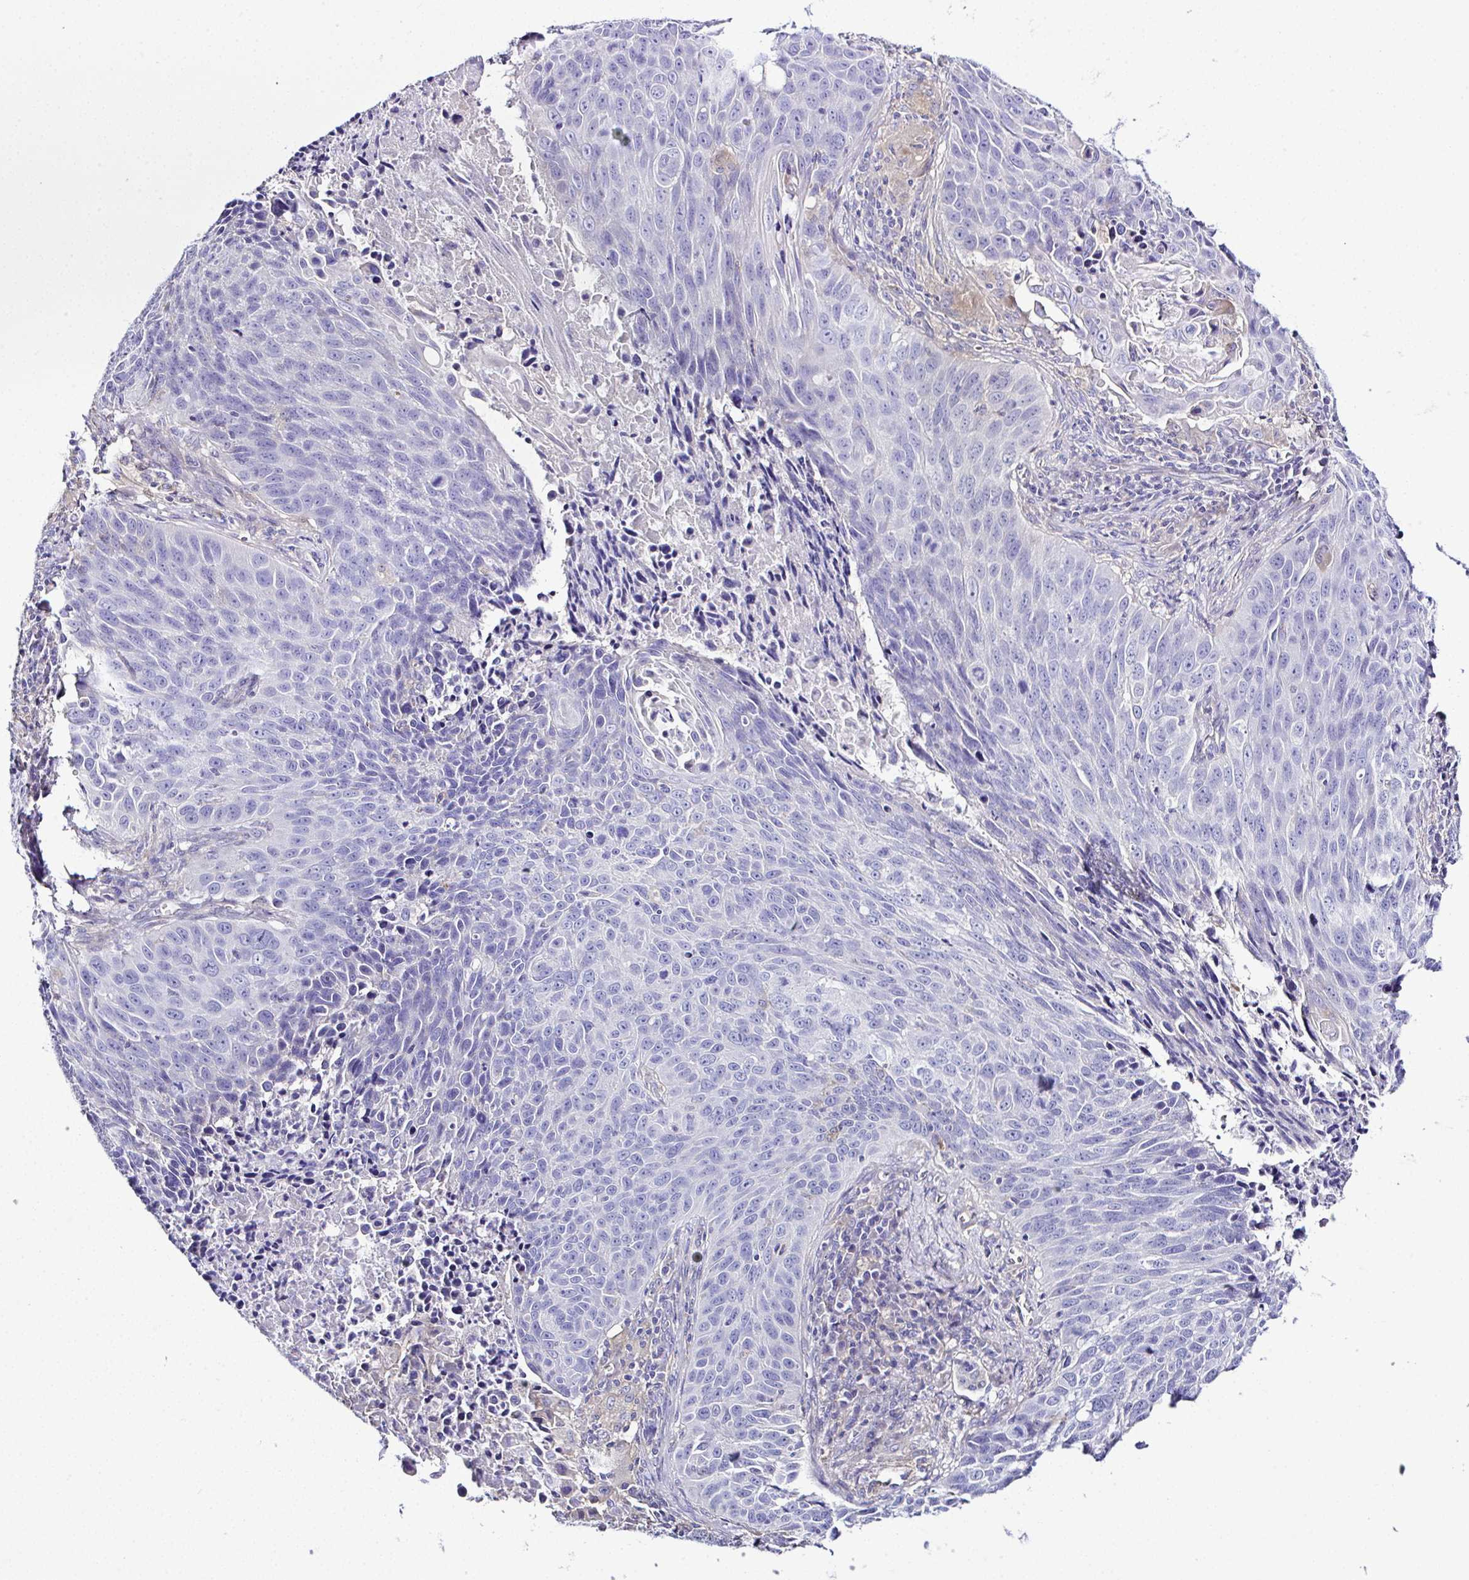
{"staining": {"intensity": "negative", "quantity": "none", "location": "none"}, "tissue": "lung cancer", "cell_type": "Tumor cells", "image_type": "cancer", "snomed": [{"axis": "morphology", "description": "Squamous cell carcinoma, NOS"}, {"axis": "topography", "description": "Lung"}], "caption": "A high-resolution micrograph shows immunohistochemistry staining of lung cancer (squamous cell carcinoma), which demonstrates no significant staining in tumor cells.", "gene": "OR4P4", "patient": {"sex": "male", "age": 78}}